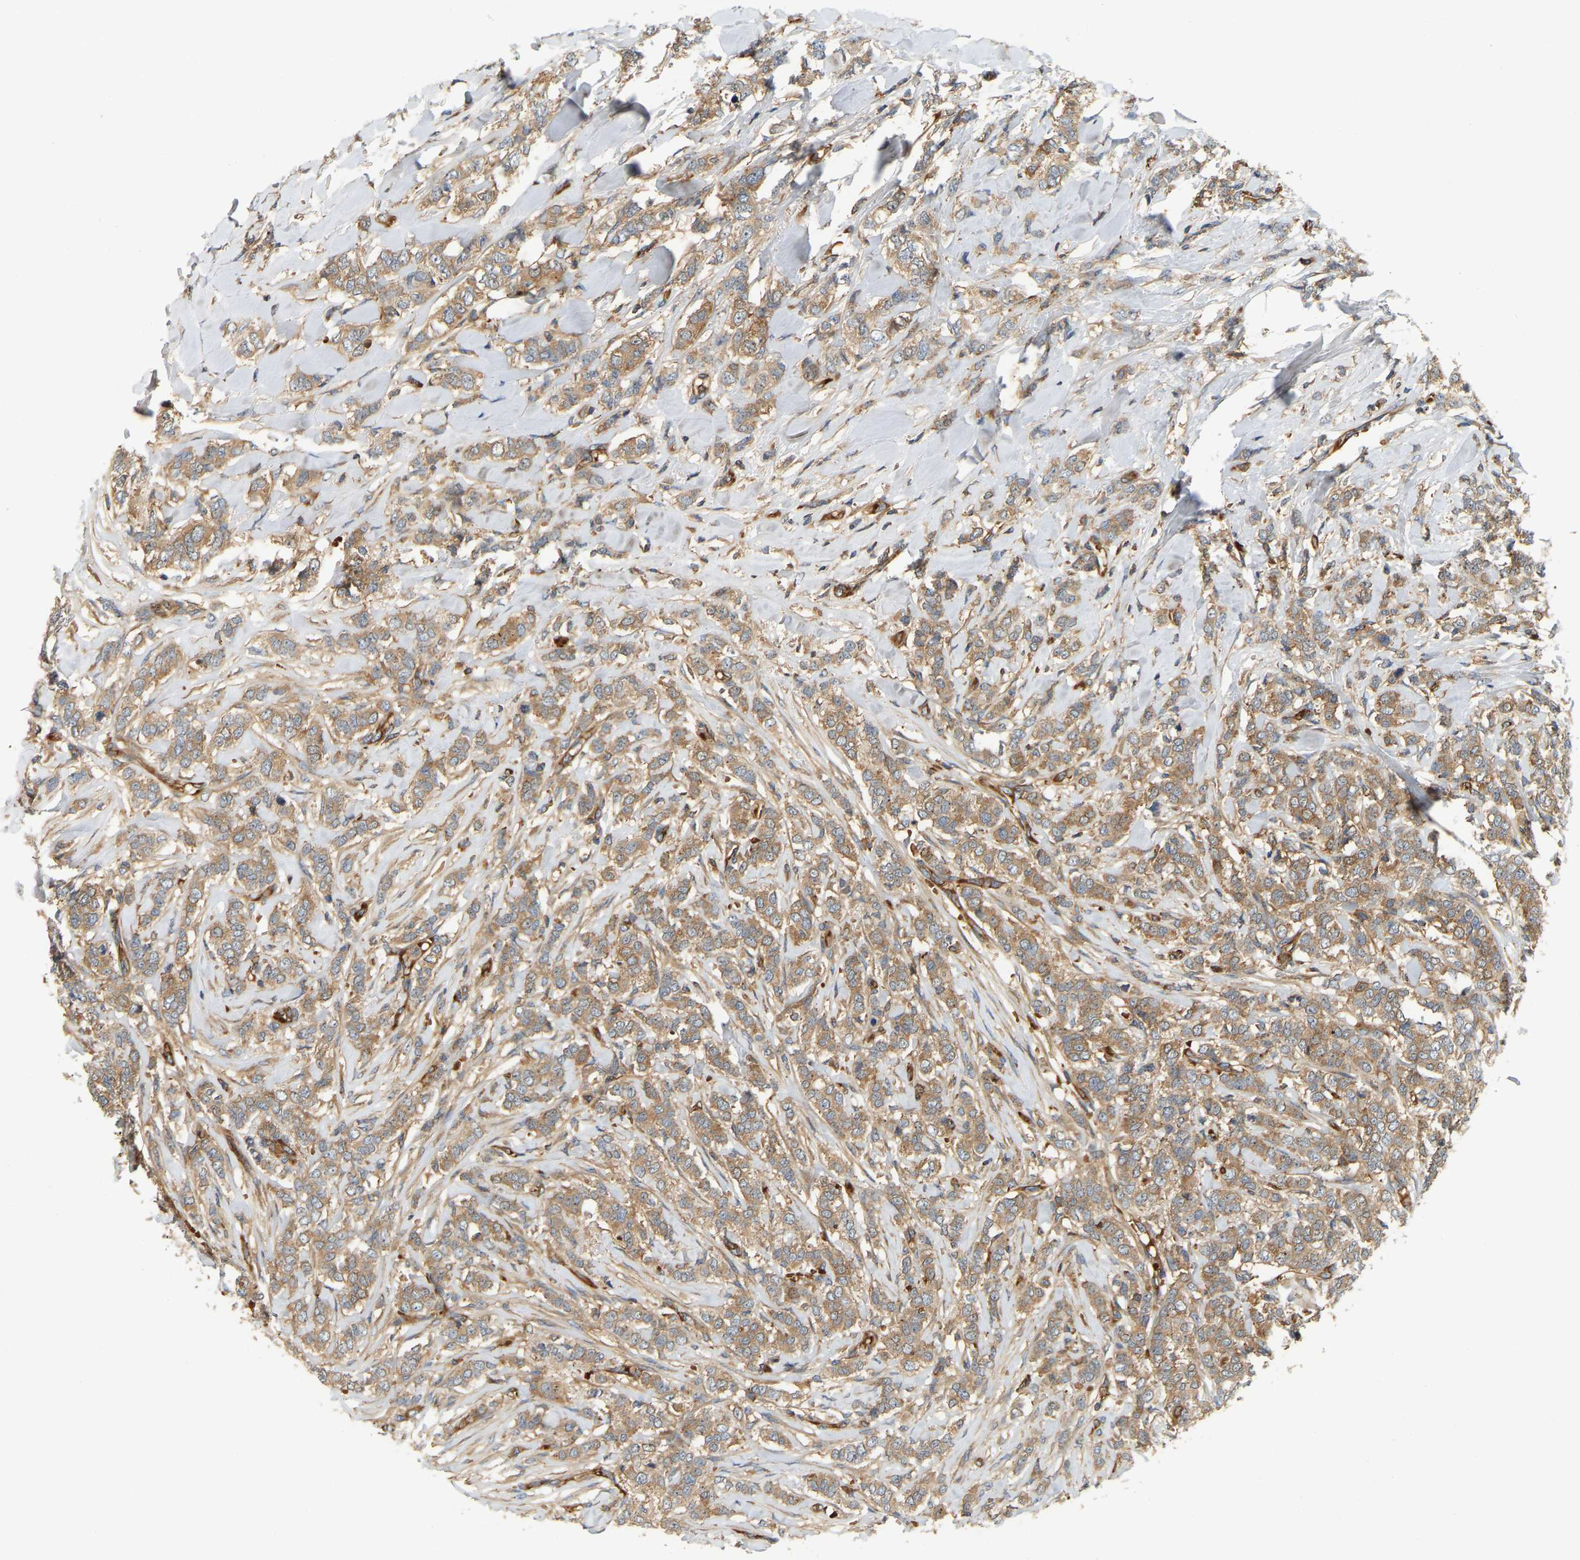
{"staining": {"intensity": "moderate", "quantity": ">75%", "location": "cytoplasmic/membranous"}, "tissue": "breast cancer", "cell_type": "Tumor cells", "image_type": "cancer", "snomed": [{"axis": "morphology", "description": "Lobular carcinoma"}, {"axis": "topography", "description": "Skin"}, {"axis": "topography", "description": "Breast"}], "caption": "Immunohistochemical staining of breast cancer (lobular carcinoma) displays medium levels of moderate cytoplasmic/membranous protein positivity in approximately >75% of tumor cells. (DAB (3,3'-diaminobenzidine) IHC, brown staining for protein, blue staining for nuclei).", "gene": "AKAP13", "patient": {"sex": "female", "age": 46}}